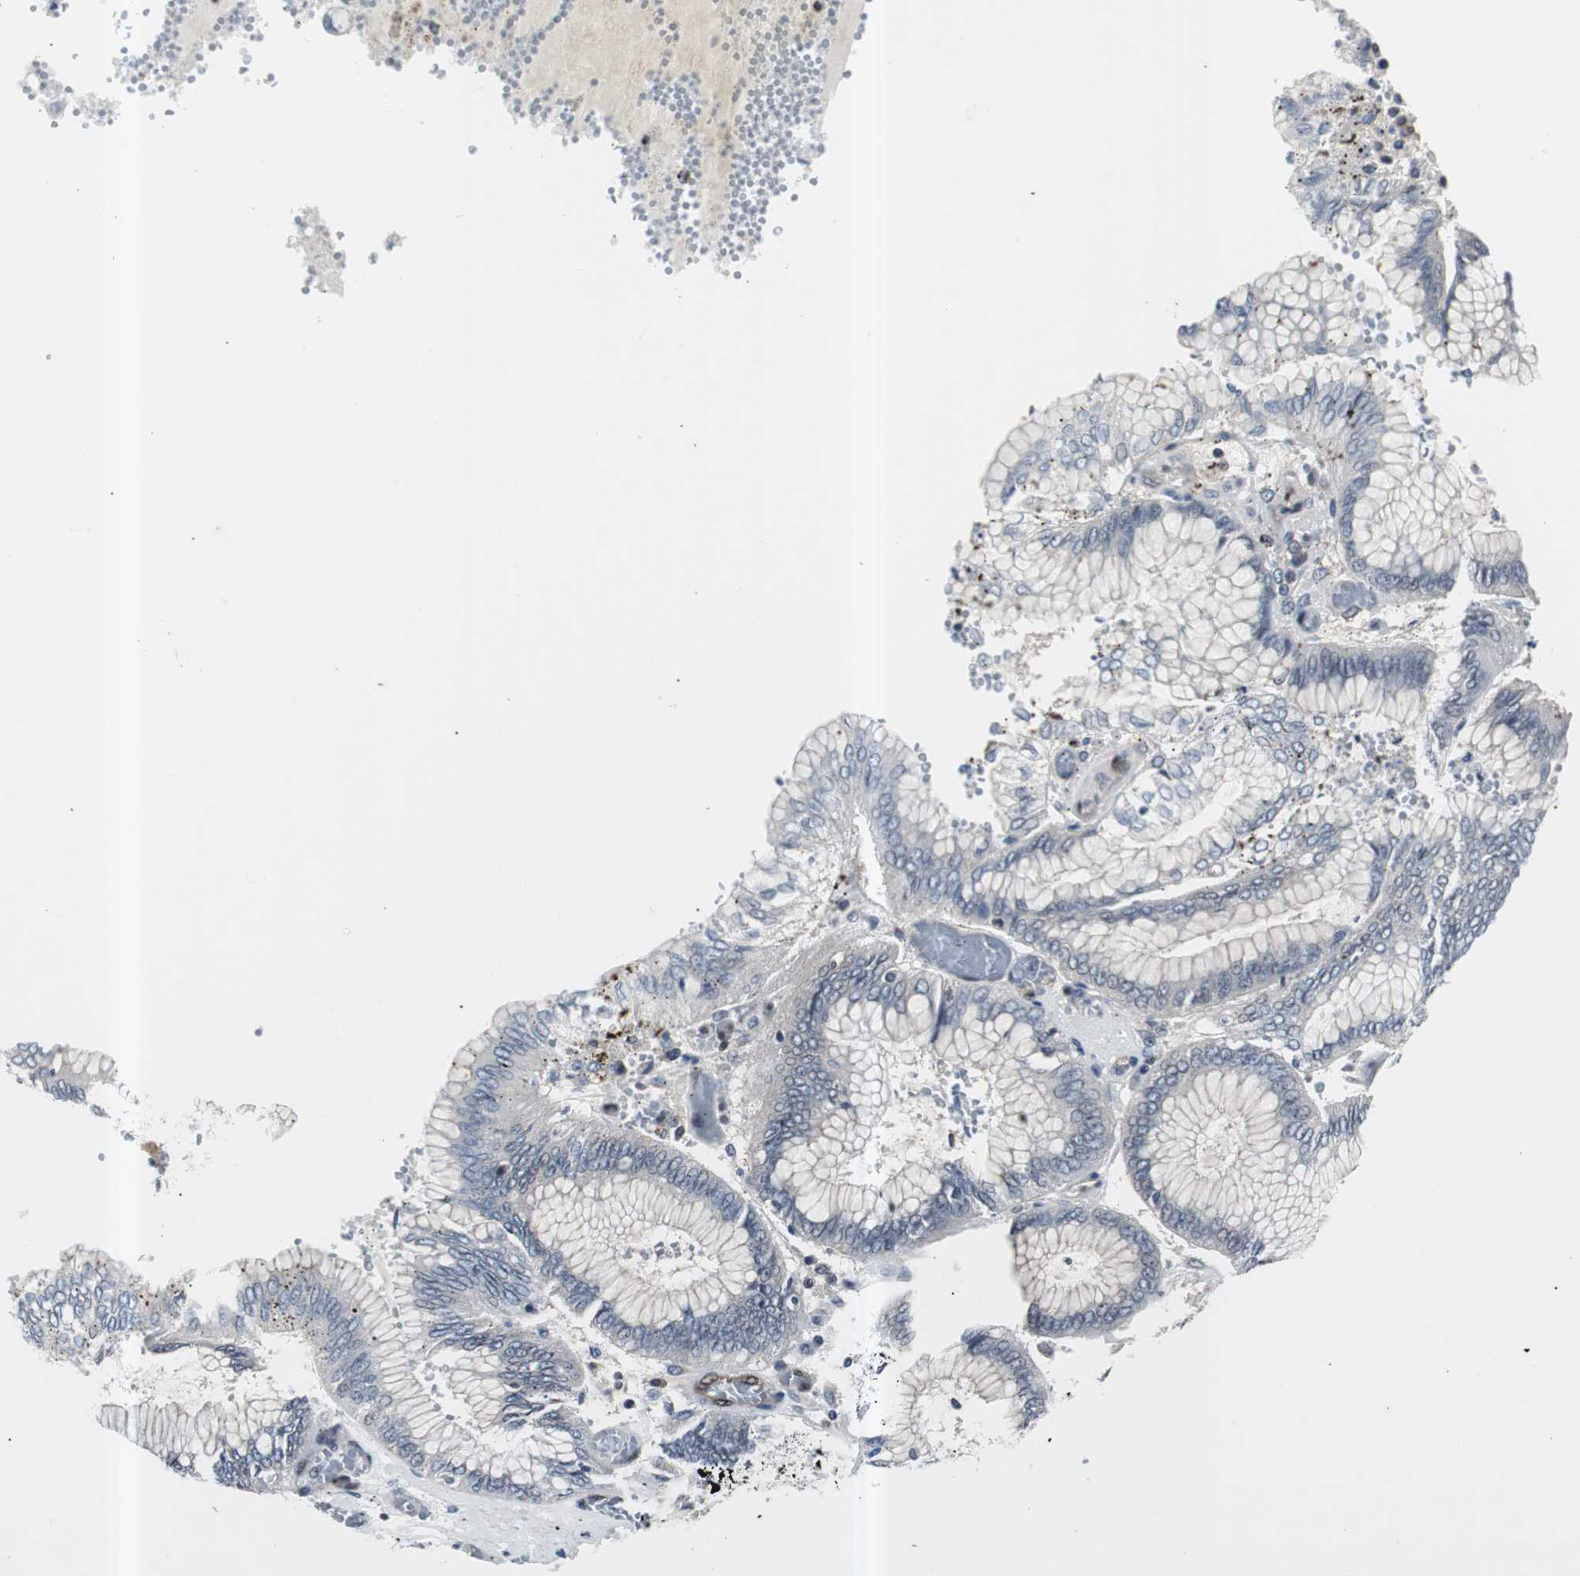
{"staining": {"intensity": "negative", "quantity": "none", "location": "none"}, "tissue": "stomach cancer", "cell_type": "Tumor cells", "image_type": "cancer", "snomed": [{"axis": "morphology", "description": "Normal tissue, NOS"}, {"axis": "morphology", "description": "Adenocarcinoma, NOS"}, {"axis": "topography", "description": "Stomach, upper"}, {"axis": "topography", "description": "Stomach"}], "caption": "A high-resolution histopathology image shows immunohistochemistry (IHC) staining of stomach cancer, which exhibits no significant positivity in tumor cells. (DAB immunohistochemistry (IHC) with hematoxylin counter stain).", "gene": "SMAD1", "patient": {"sex": "male", "age": 76}}